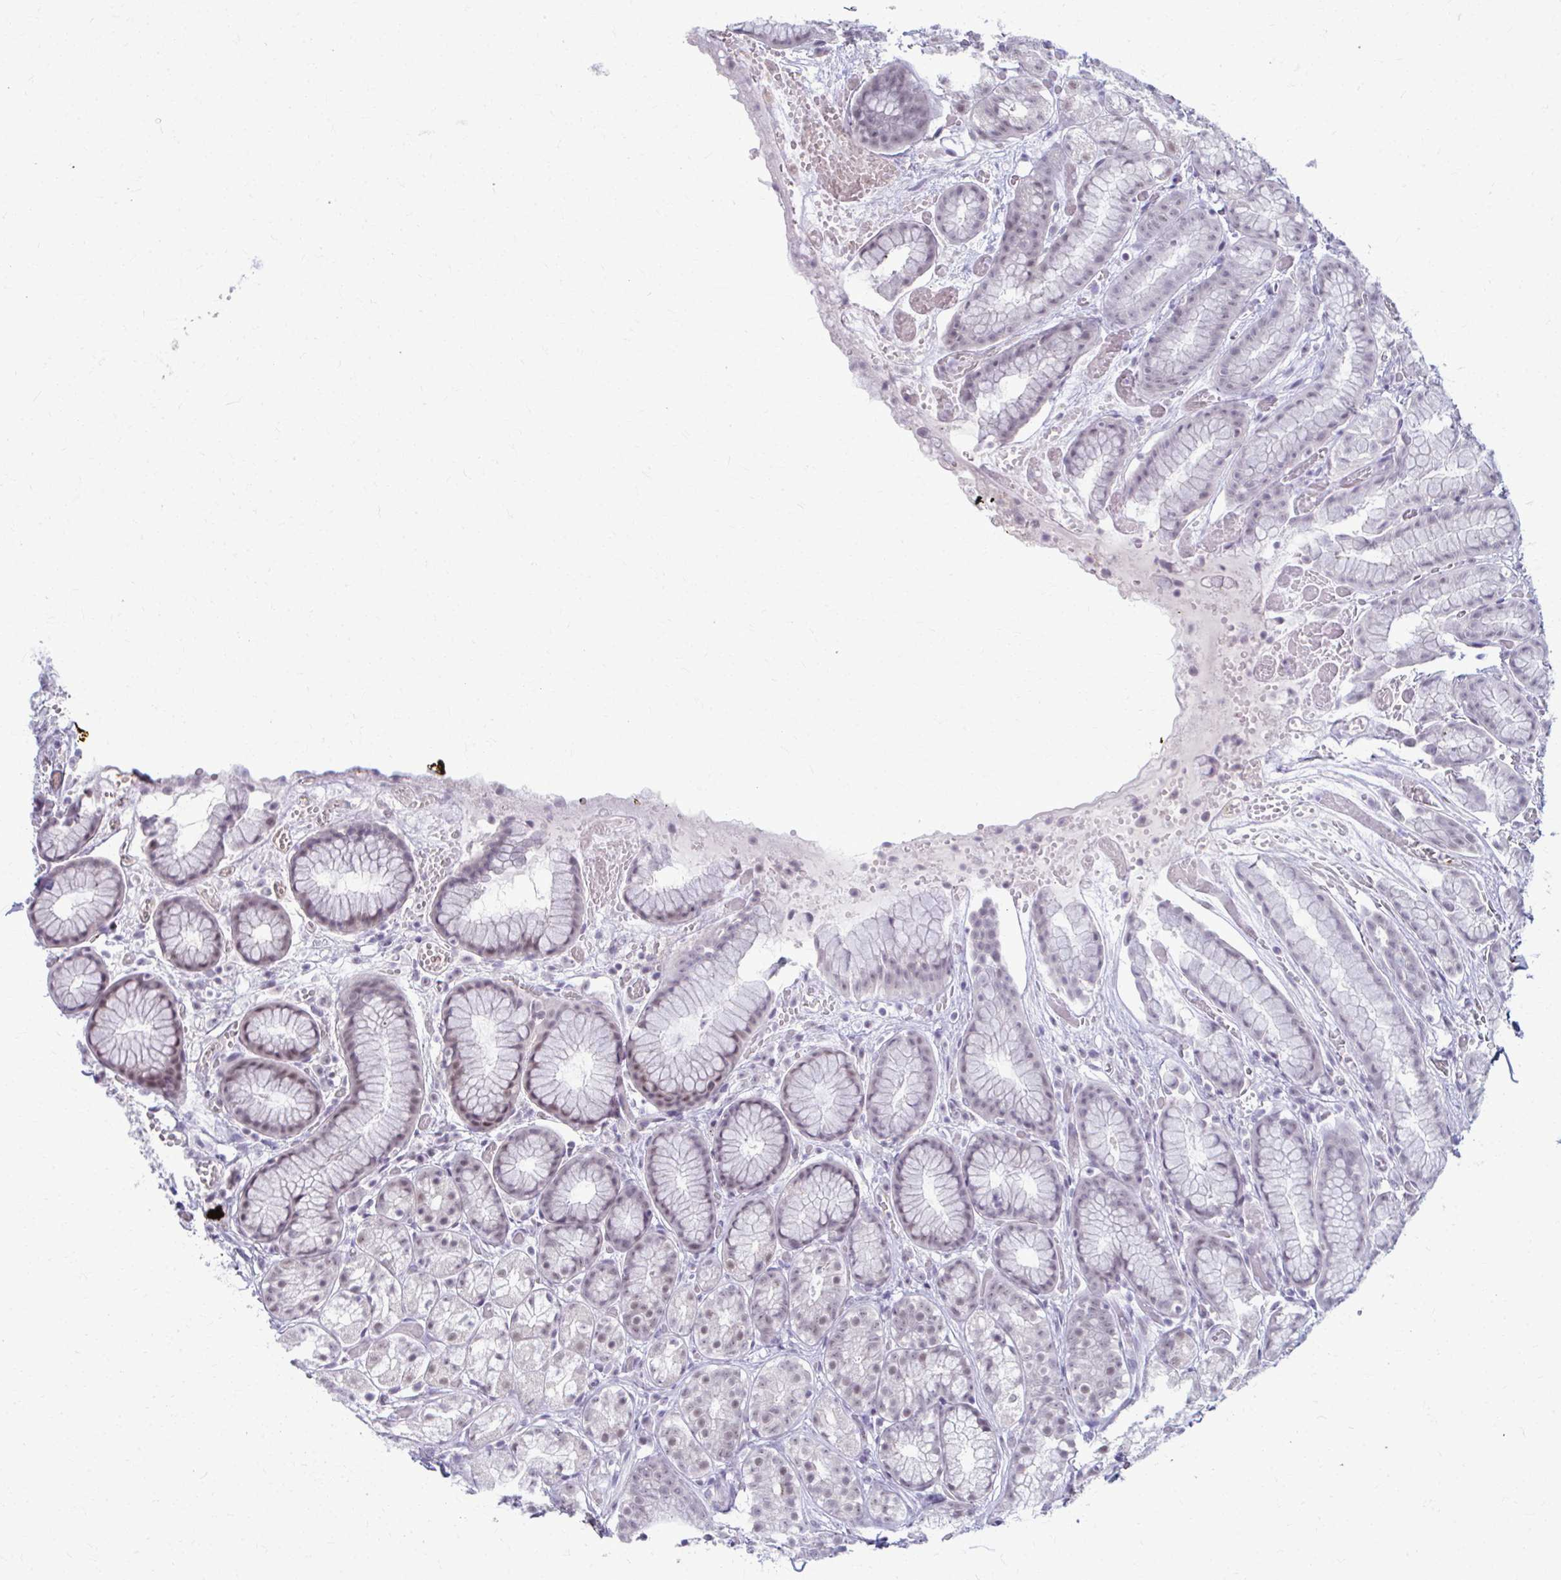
{"staining": {"intensity": "weak", "quantity": "<25%", "location": "nuclear"}, "tissue": "stomach", "cell_type": "Glandular cells", "image_type": "normal", "snomed": [{"axis": "morphology", "description": "Normal tissue, NOS"}, {"axis": "topography", "description": "Smooth muscle"}, {"axis": "topography", "description": "Stomach"}], "caption": "There is no significant staining in glandular cells of stomach. (DAB (3,3'-diaminobenzidine) IHC with hematoxylin counter stain).", "gene": "MAF1", "patient": {"sex": "male", "age": 70}}